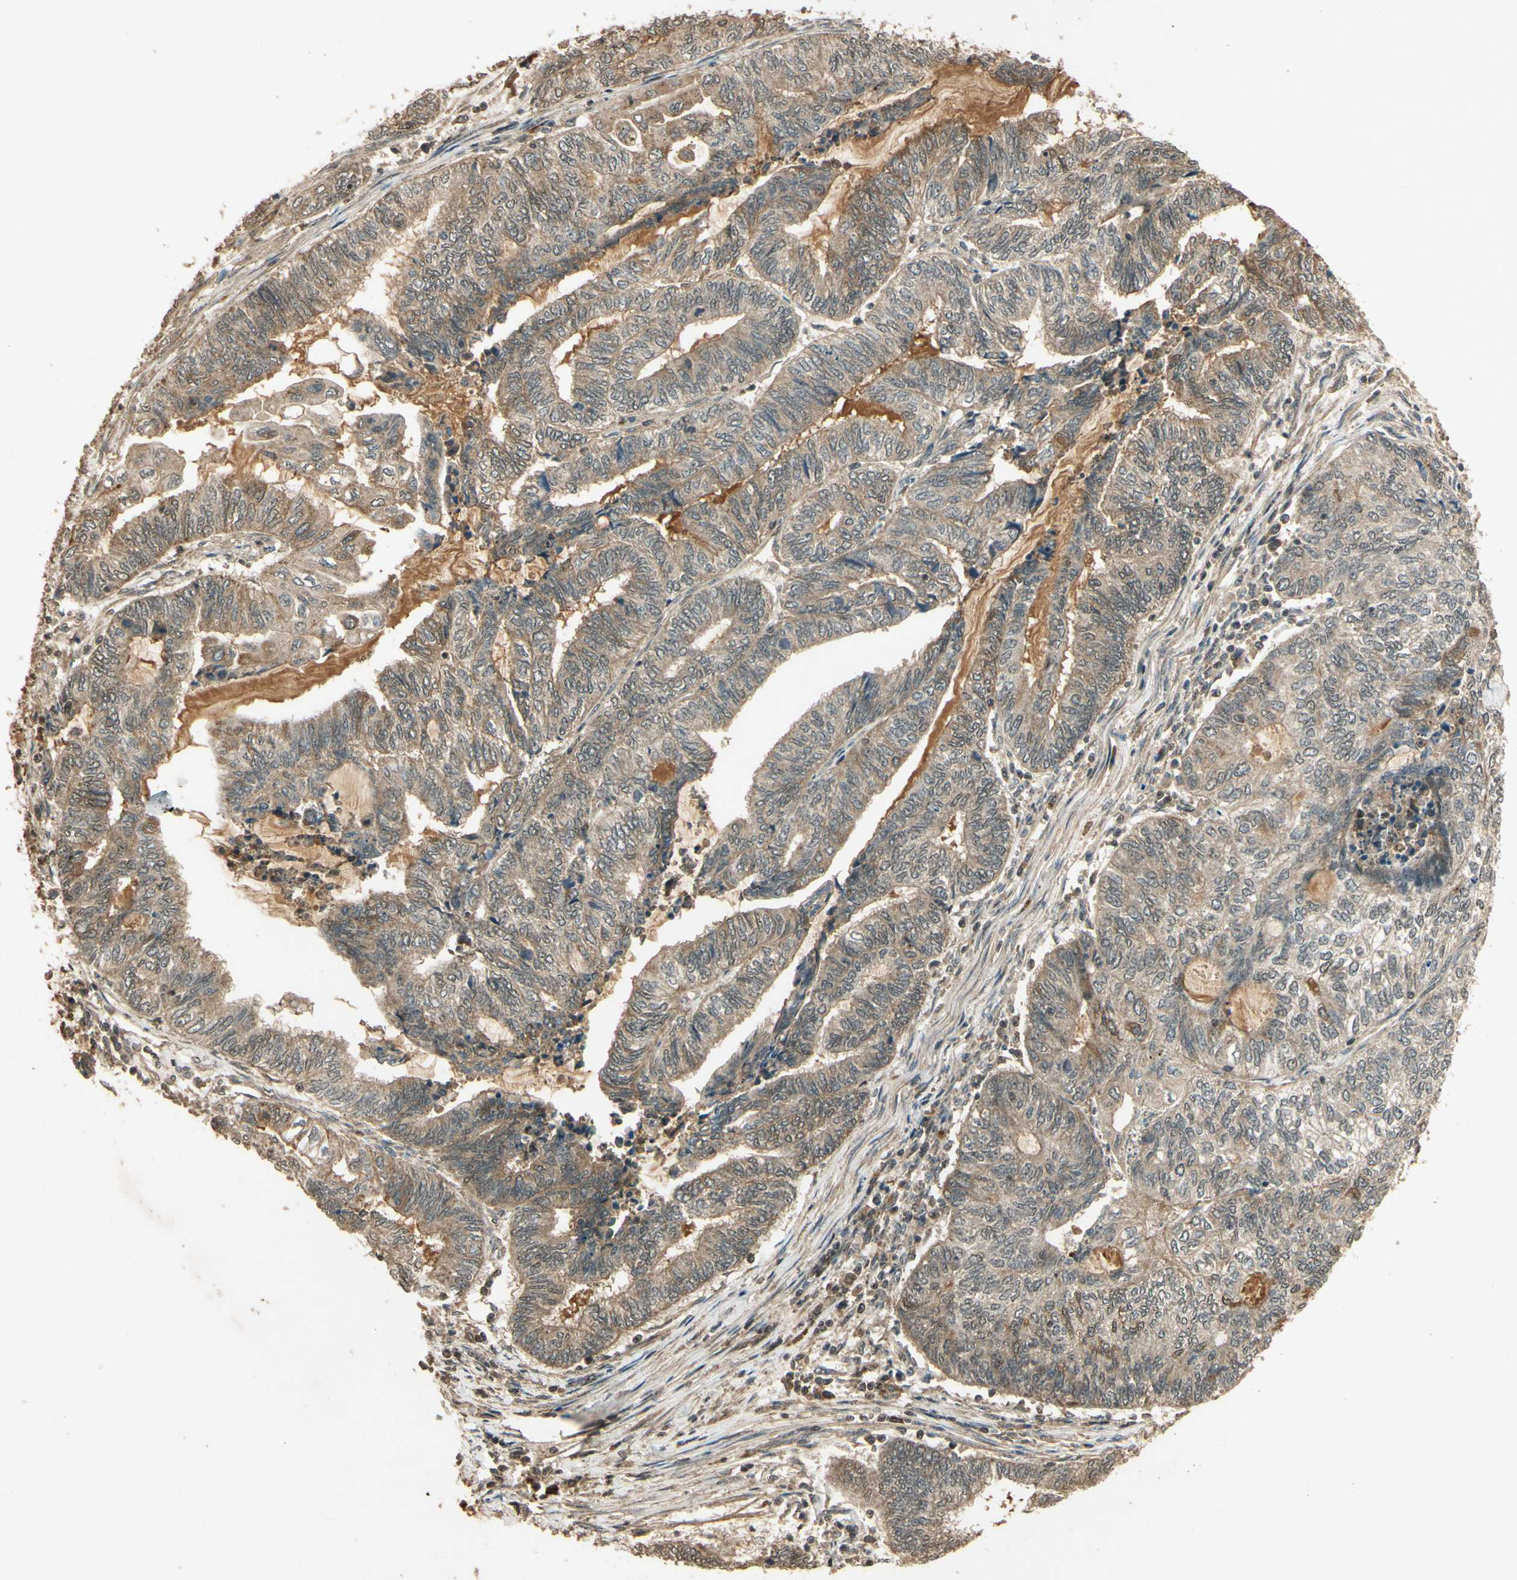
{"staining": {"intensity": "moderate", "quantity": "25%-75%", "location": "cytoplasmic/membranous"}, "tissue": "endometrial cancer", "cell_type": "Tumor cells", "image_type": "cancer", "snomed": [{"axis": "morphology", "description": "Adenocarcinoma, NOS"}, {"axis": "topography", "description": "Uterus"}, {"axis": "topography", "description": "Endometrium"}], "caption": "Tumor cells display medium levels of moderate cytoplasmic/membranous staining in approximately 25%-75% of cells in human adenocarcinoma (endometrial).", "gene": "GMEB2", "patient": {"sex": "female", "age": 70}}